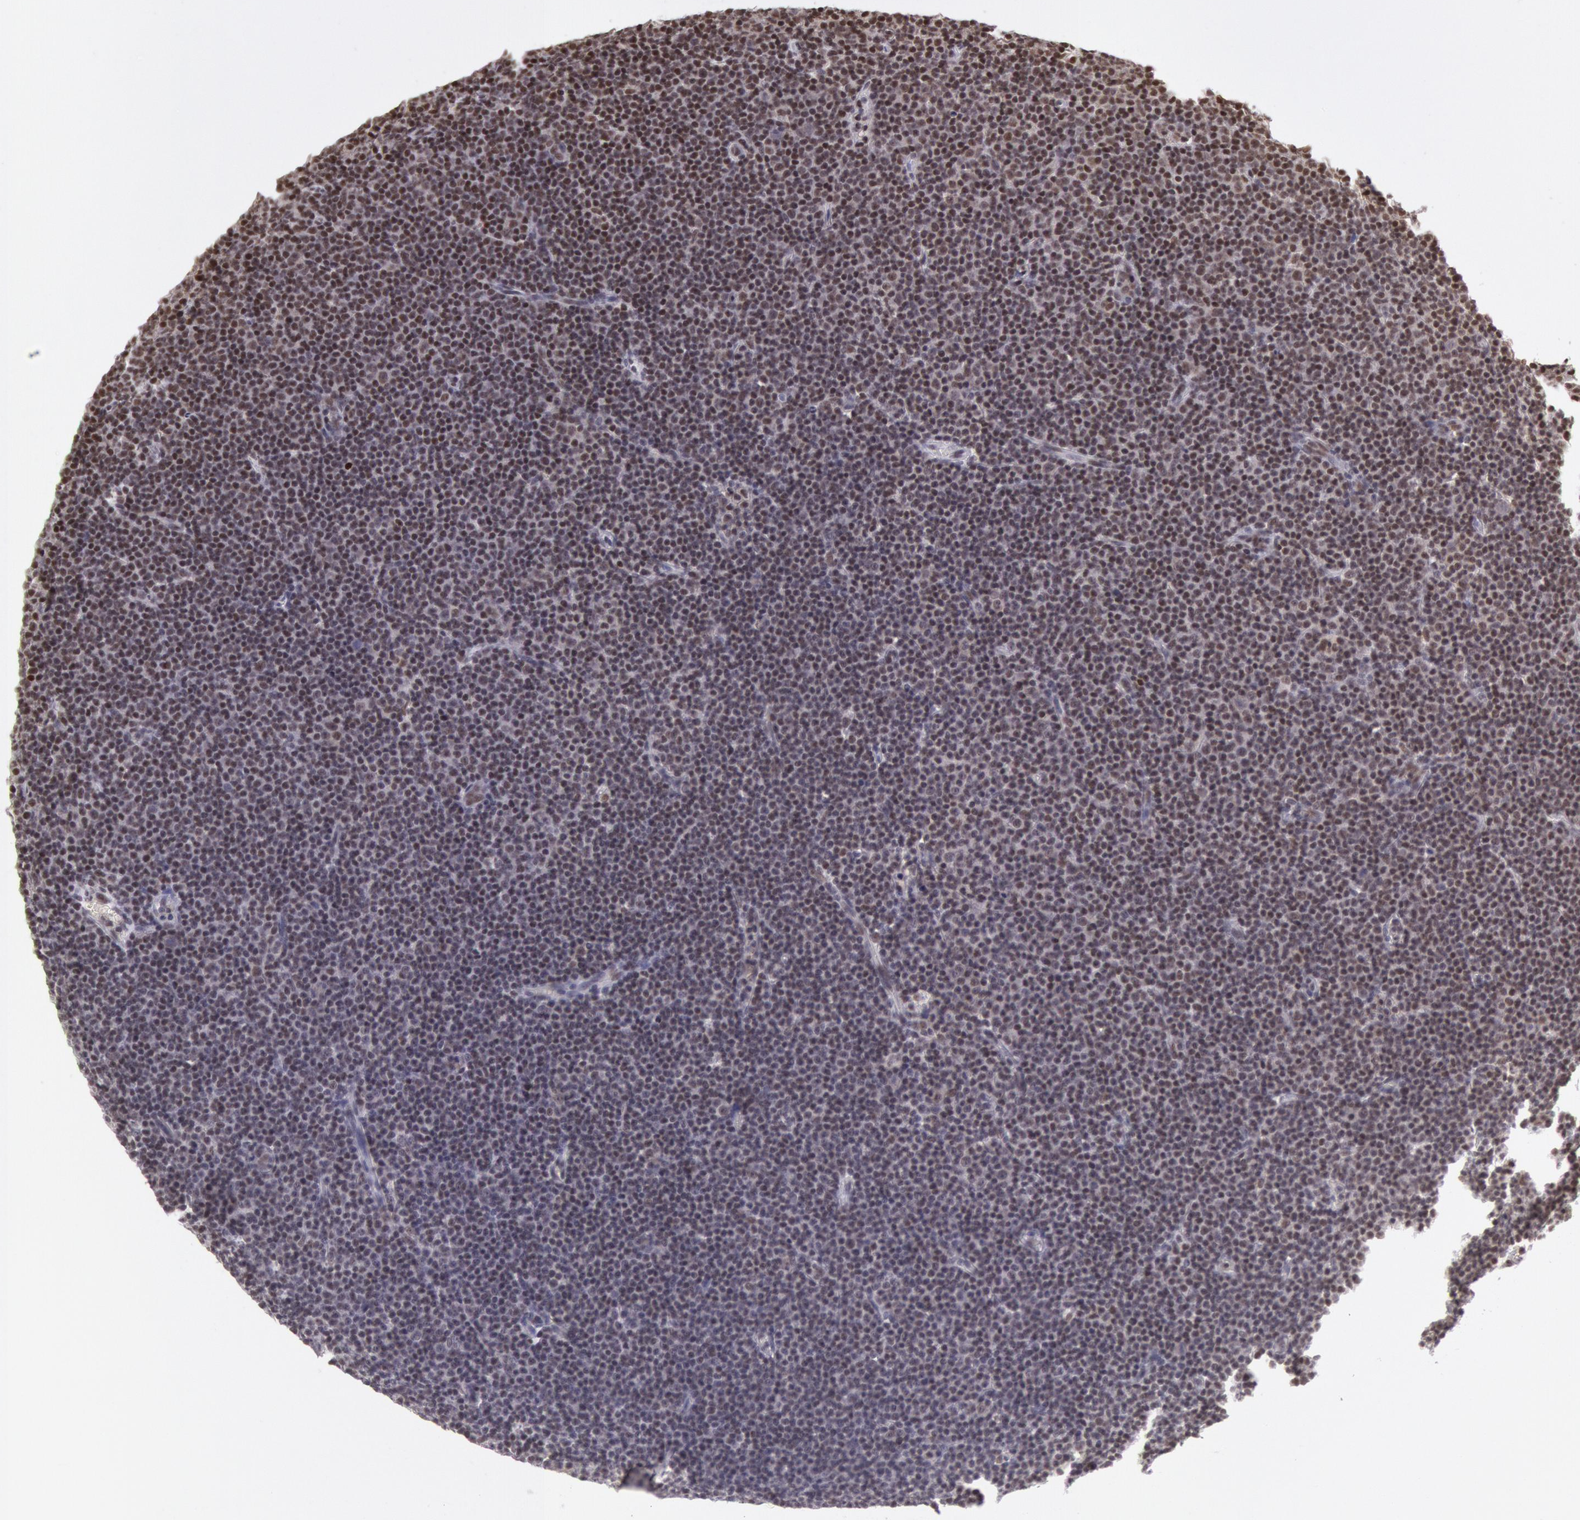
{"staining": {"intensity": "strong", "quantity": ">75%", "location": "nuclear"}, "tissue": "lymphoma", "cell_type": "Tumor cells", "image_type": "cancer", "snomed": [{"axis": "morphology", "description": "Malignant lymphoma, non-Hodgkin's type, Low grade"}, {"axis": "topography", "description": "Lymph node"}], "caption": "Lymphoma tissue shows strong nuclear positivity in about >75% of tumor cells, visualized by immunohistochemistry. The protein of interest is stained brown, and the nuclei are stained in blue (DAB (3,3'-diaminobenzidine) IHC with brightfield microscopy, high magnification).", "gene": "ESS2", "patient": {"sex": "male", "age": 57}}